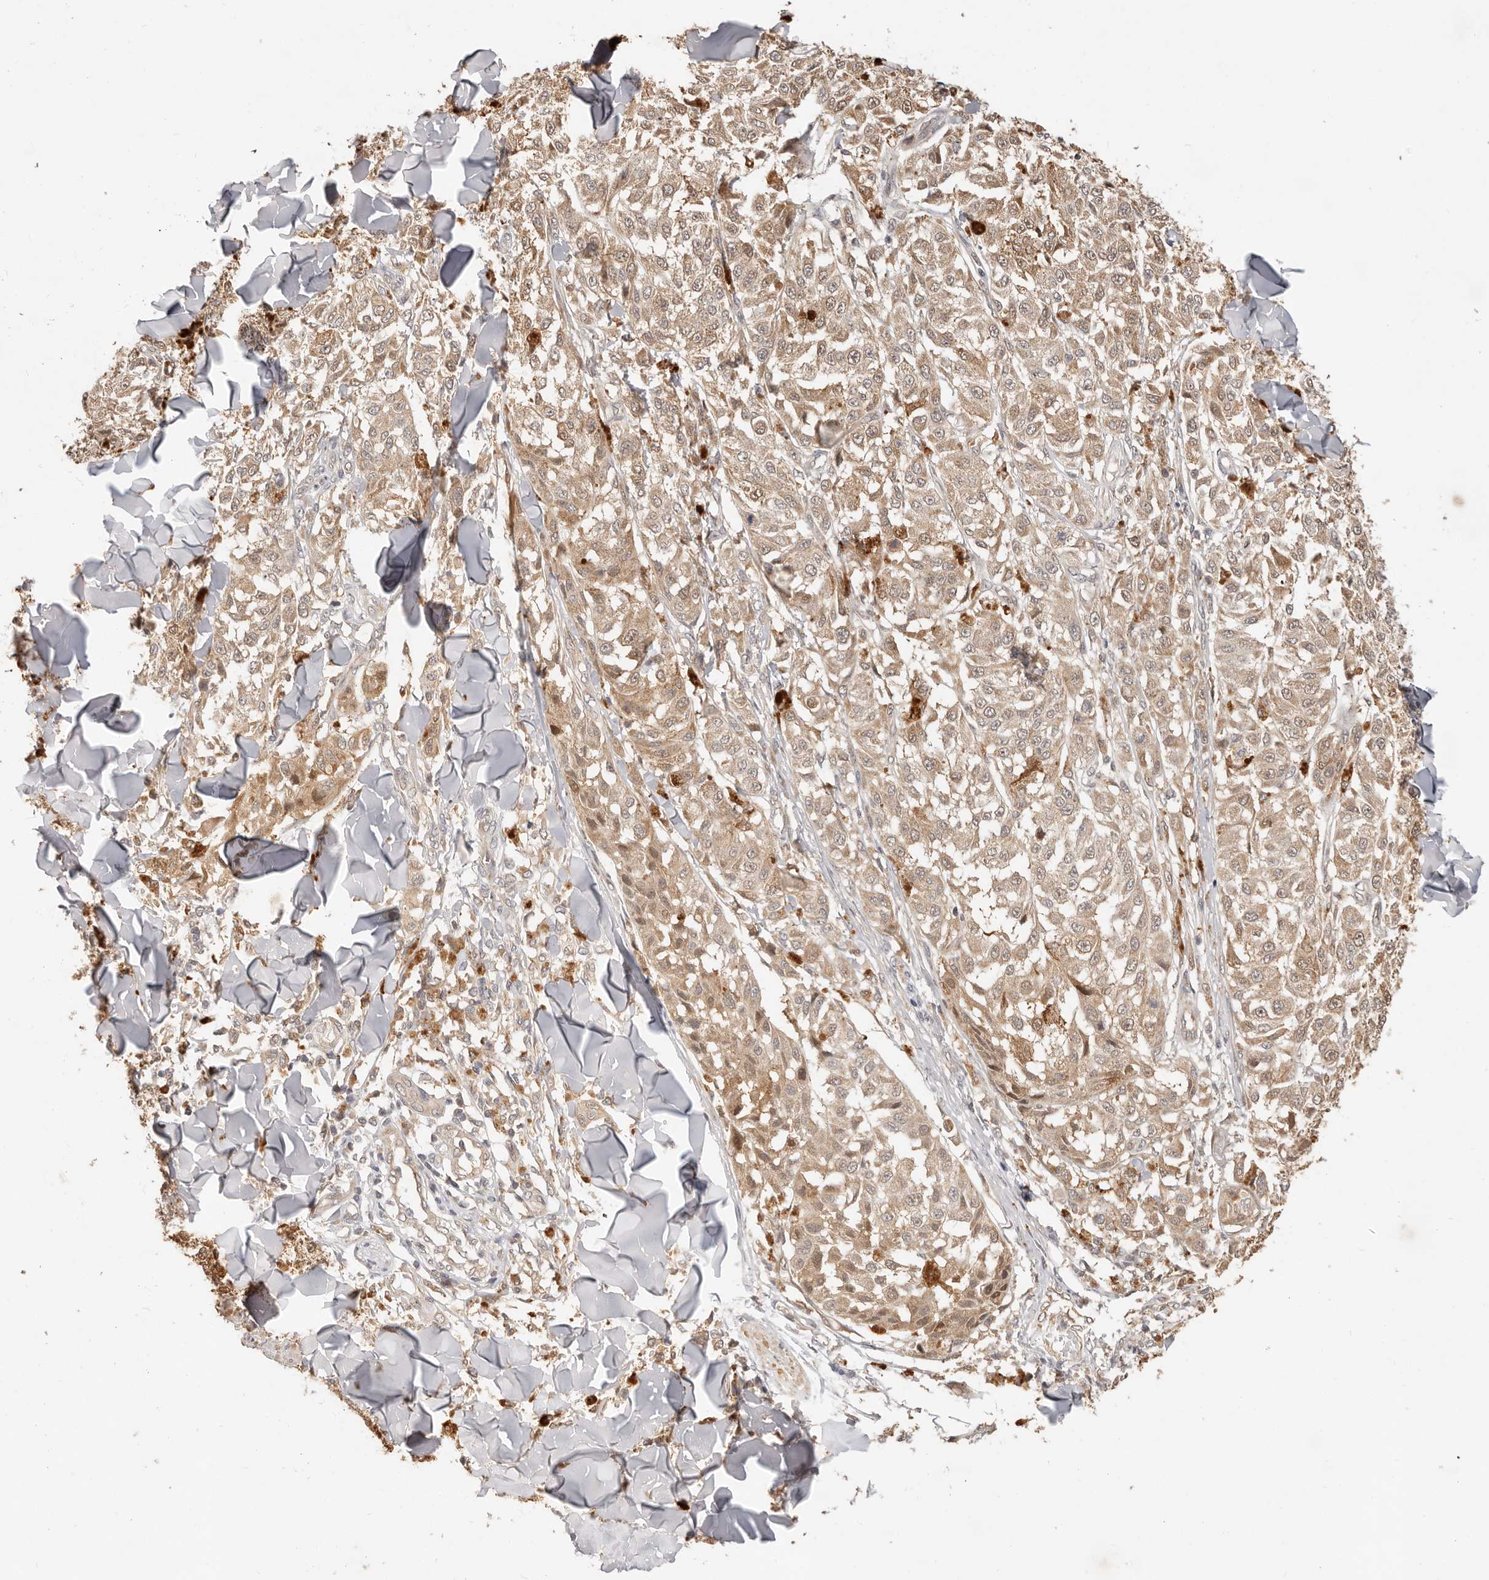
{"staining": {"intensity": "moderate", "quantity": ">75%", "location": "cytoplasmic/membranous"}, "tissue": "melanoma", "cell_type": "Tumor cells", "image_type": "cancer", "snomed": [{"axis": "morphology", "description": "Malignant melanoma, NOS"}, {"axis": "topography", "description": "Skin"}], "caption": "Moderate cytoplasmic/membranous expression for a protein is appreciated in about >75% of tumor cells of melanoma using IHC.", "gene": "MTFR2", "patient": {"sex": "female", "age": 64}}